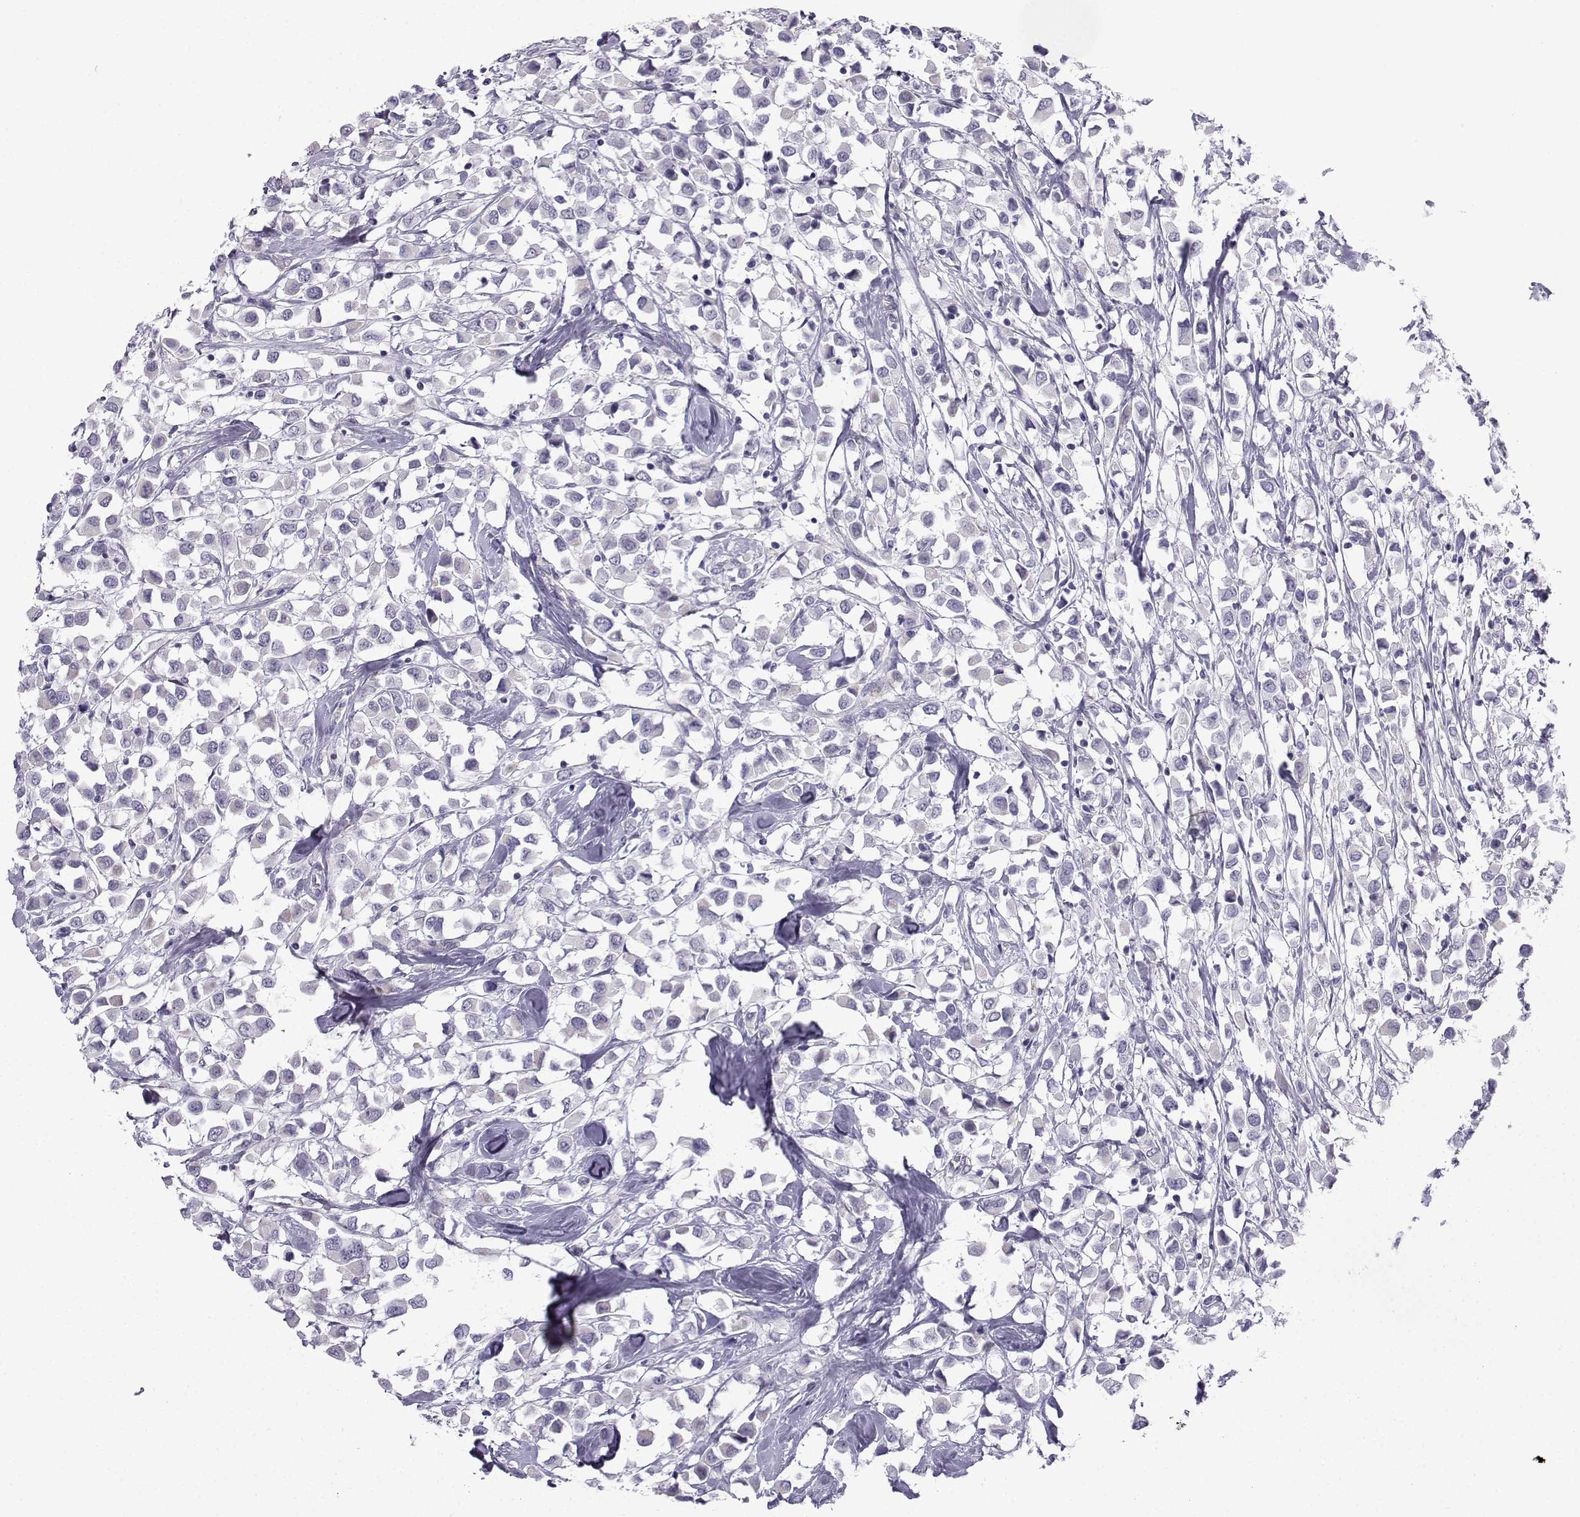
{"staining": {"intensity": "negative", "quantity": "none", "location": "none"}, "tissue": "breast cancer", "cell_type": "Tumor cells", "image_type": "cancer", "snomed": [{"axis": "morphology", "description": "Duct carcinoma"}, {"axis": "topography", "description": "Breast"}], "caption": "An image of human breast cancer (invasive ductal carcinoma) is negative for staining in tumor cells.", "gene": "CFAP53", "patient": {"sex": "female", "age": 61}}